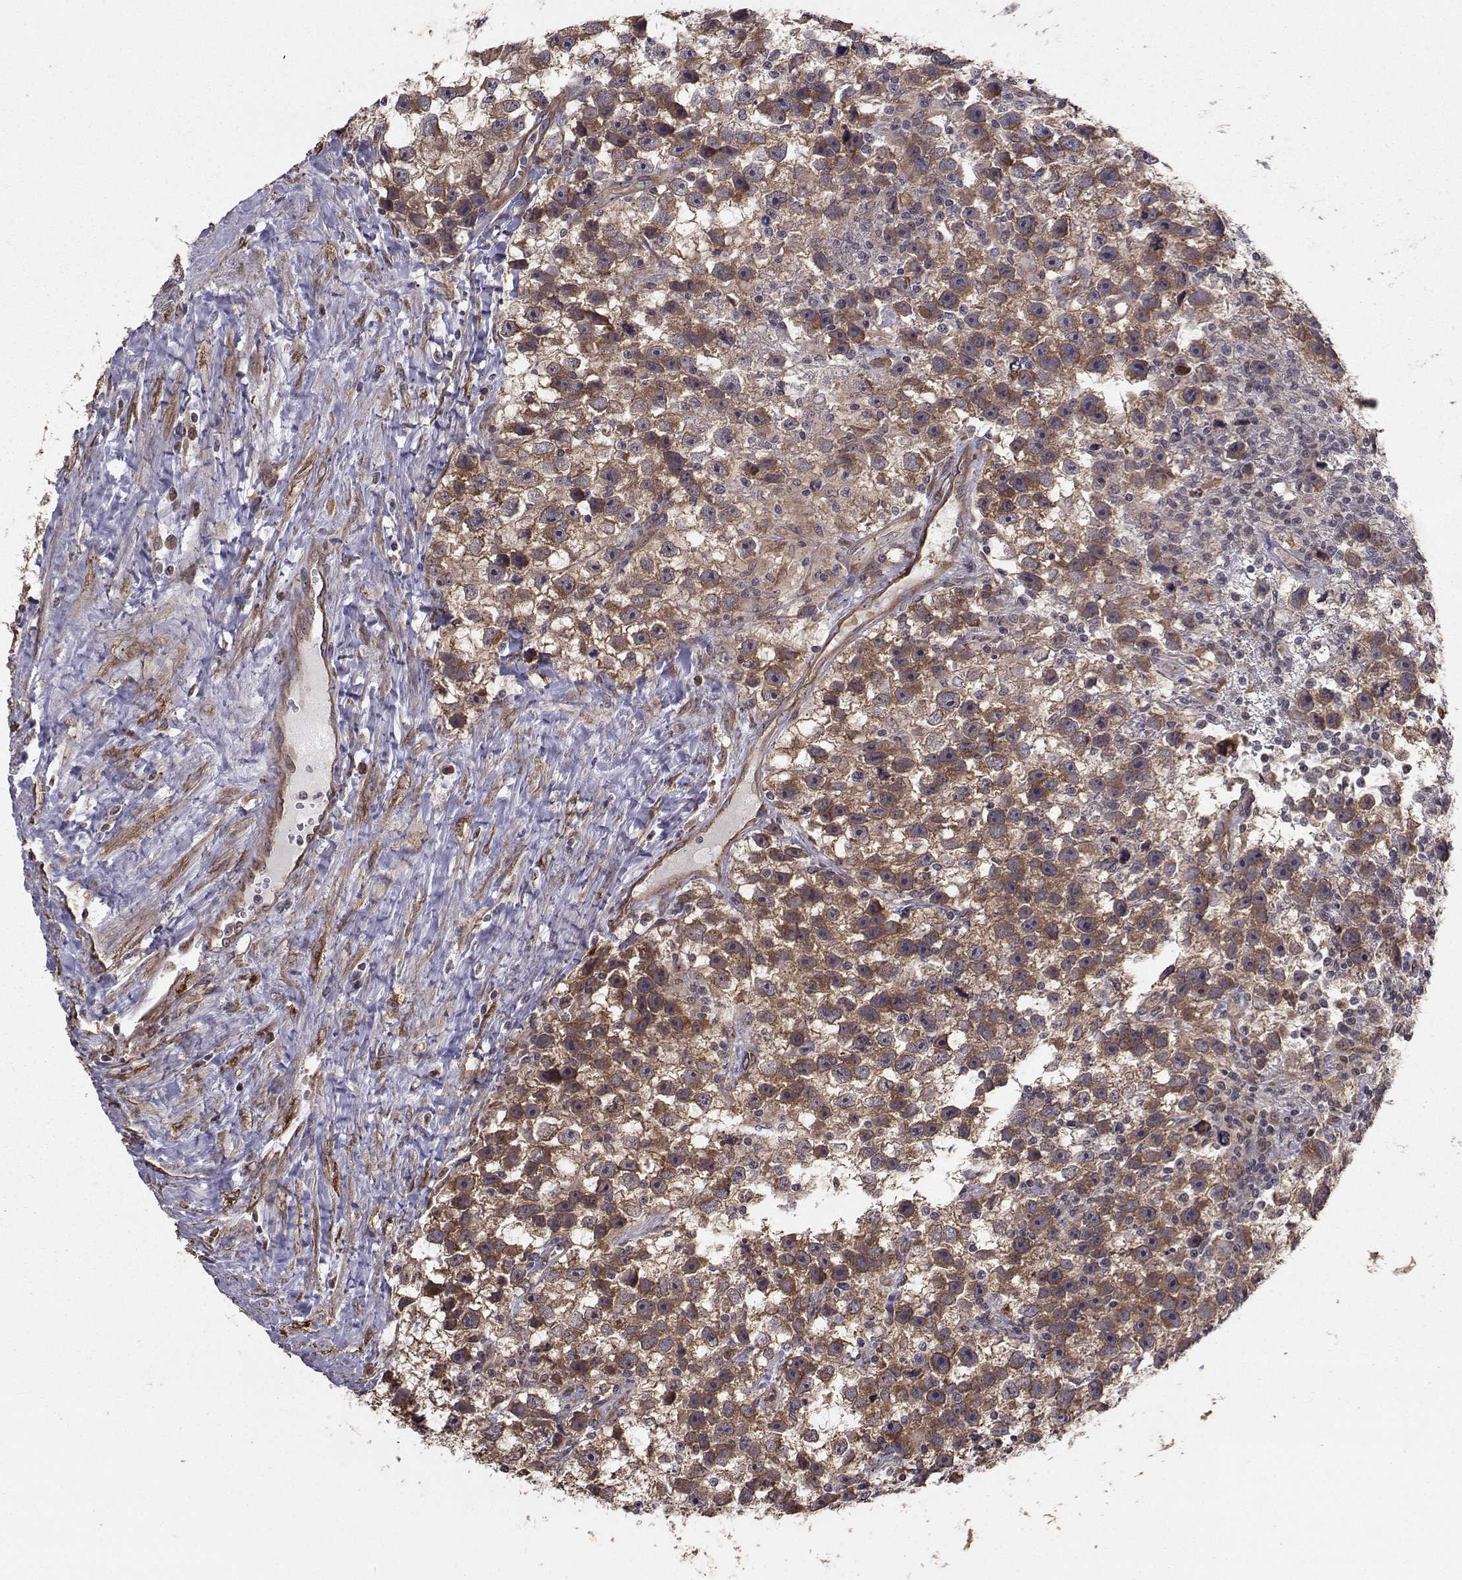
{"staining": {"intensity": "moderate", "quantity": ">75%", "location": "cytoplasmic/membranous"}, "tissue": "testis cancer", "cell_type": "Tumor cells", "image_type": "cancer", "snomed": [{"axis": "morphology", "description": "Seminoma, NOS"}, {"axis": "topography", "description": "Testis"}], "caption": "Approximately >75% of tumor cells in human testis cancer demonstrate moderate cytoplasmic/membranous protein expression as visualized by brown immunohistochemical staining.", "gene": "TRIP10", "patient": {"sex": "male", "age": 43}}